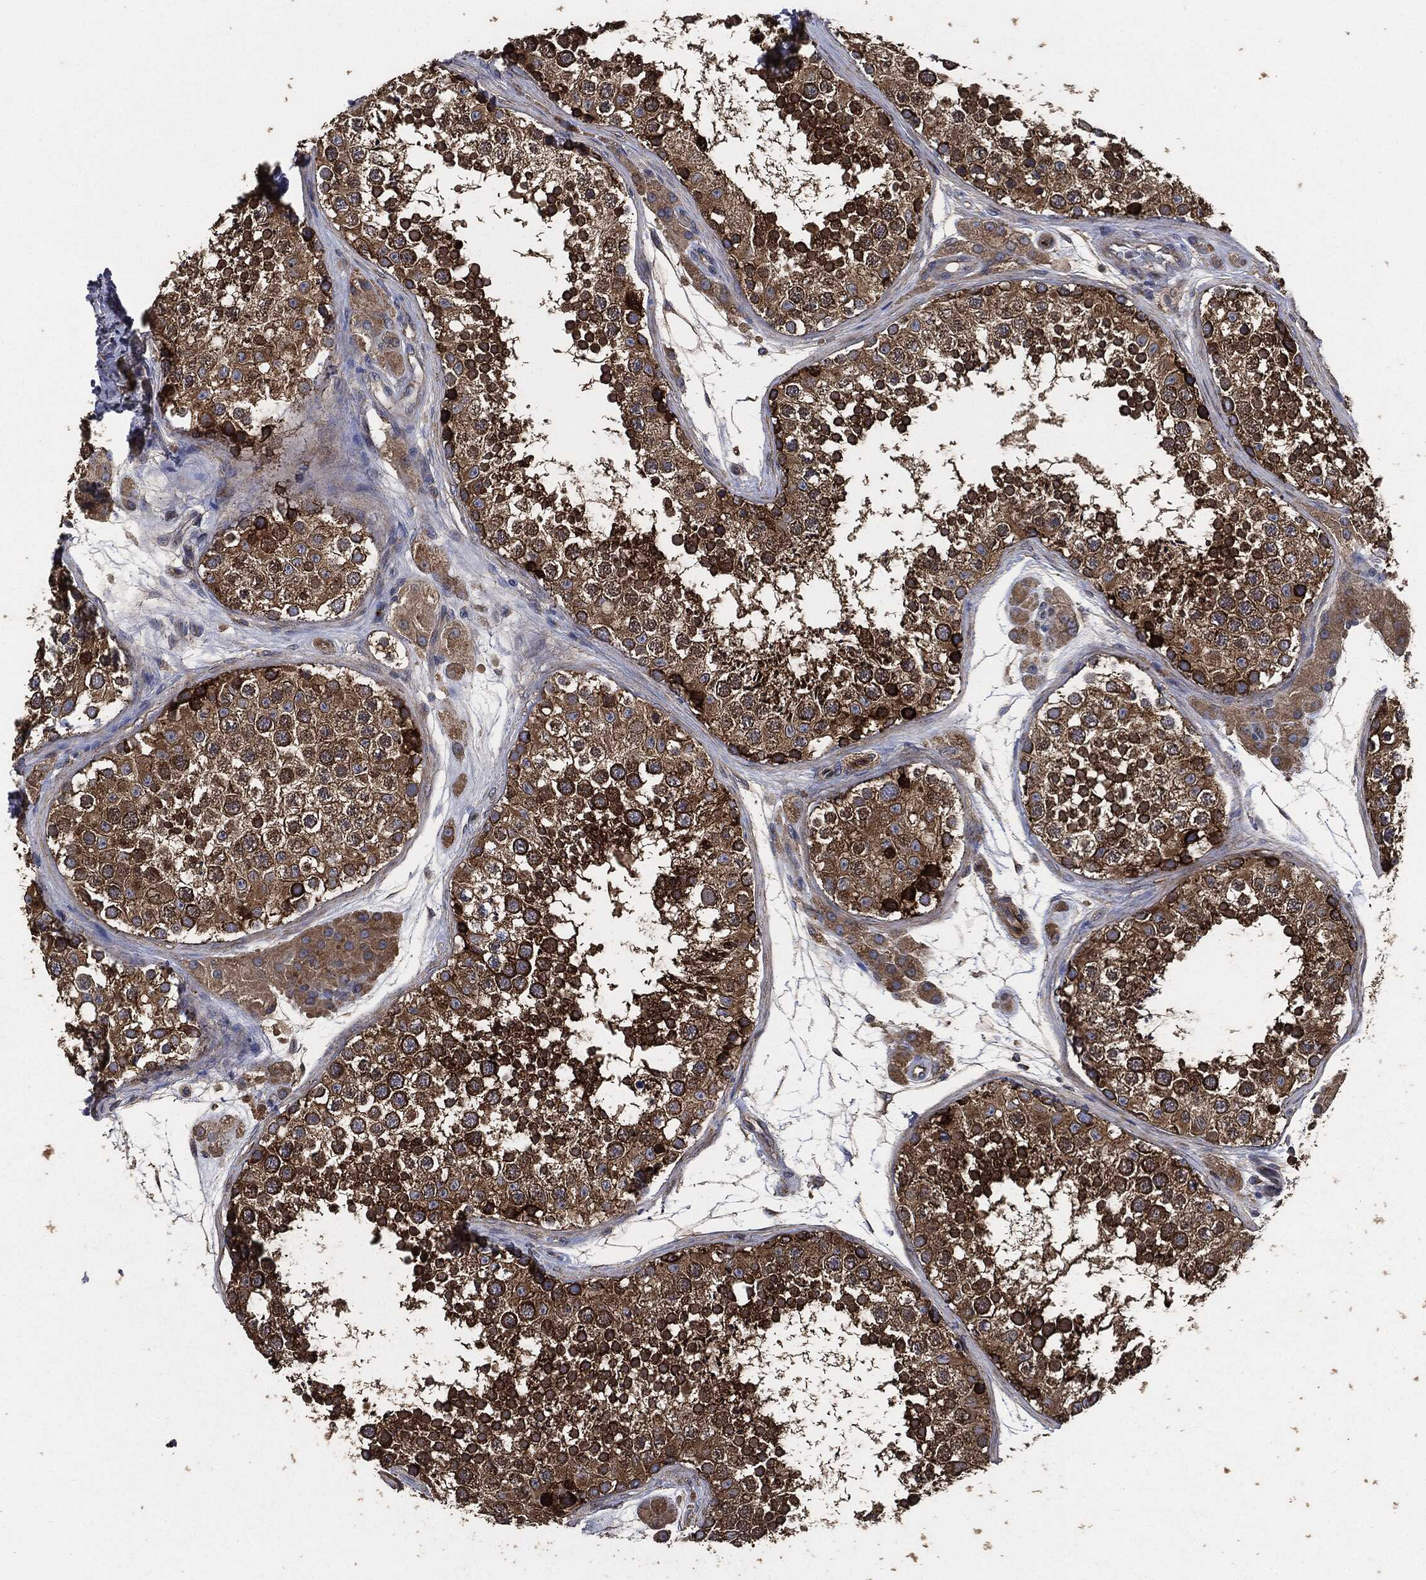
{"staining": {"intensity": "strong", "quantity": "25%-75%", "location": "cytoplasmic/membranous"}, "tissue": "testis", "cell_type": "Cells in seminiferous ducts", "image_type": "normal", "snomed": [{"axis": "morphology", "description": "Normal tissue, NOS"}, {"axis": "topography", "description": "Testis"}], "caption": "DAB immunohistochemical staining of normal human testis reveals strong cytoplasmic/membranous protein positivity in about 25%-75% of cells in seminiferous ducts.", "gene": "STK3", "patient": {"sex": "male", "age": 41}}